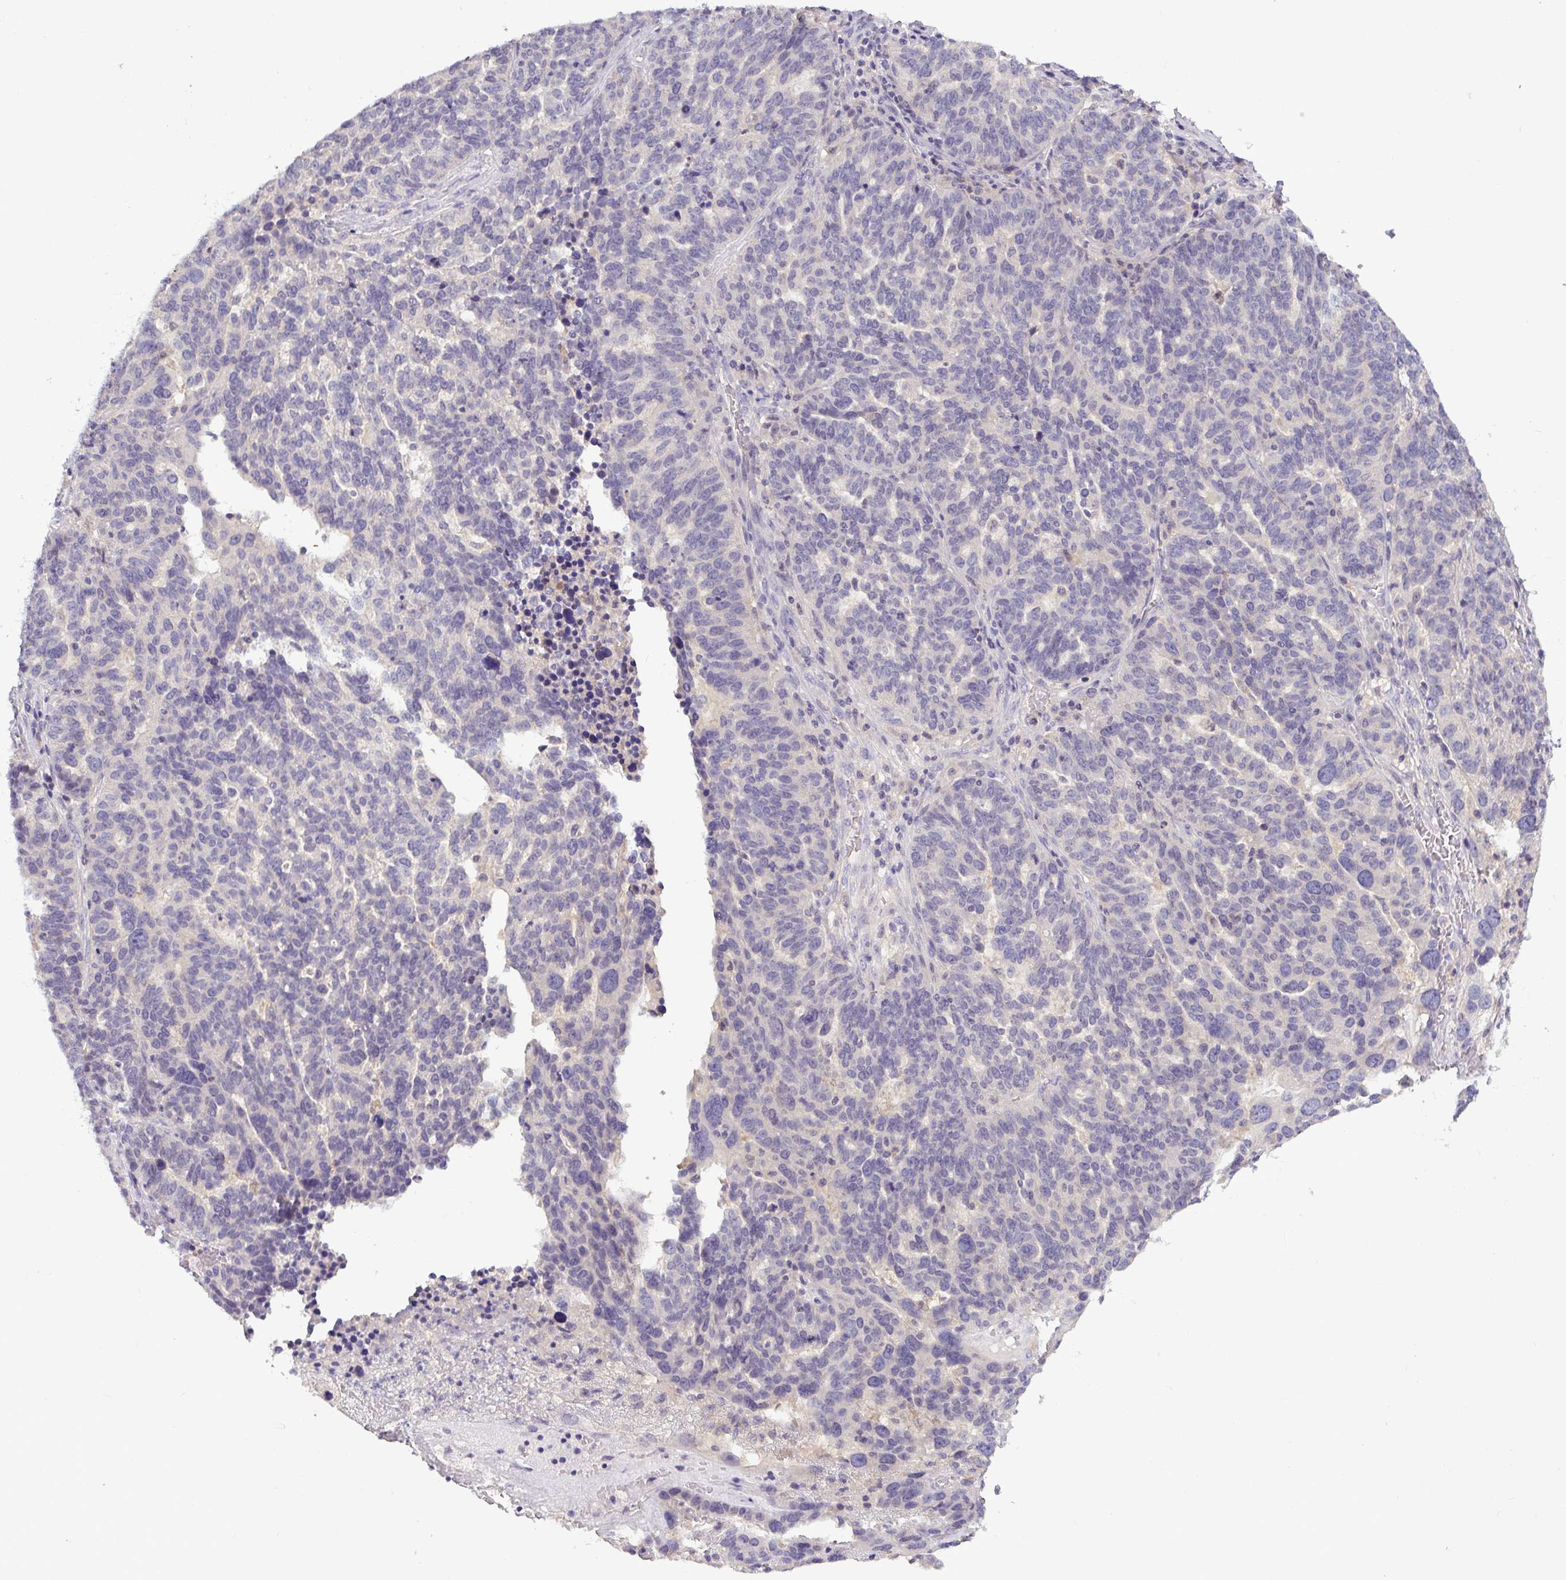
{"staining": {"intensity": "negative", "quantity": "none", "location": "none"}, "tissue": "ovarian cancer", "cell_type": "Tumor cells", "image_type": "cancer", "snomed": [{"axis": "morphology", "description": "Cystadenocarcinoma, serous, NOS"}, {"axis": "topography", "description": "Ovary"}], "caption": "Ovarian serous cystadenocarcinoma was stained to show a protein in brown. There is no significant positivity in tumor cells.", "gene": "TMEM62", "patient": {"sex": "female", "age": 59}}